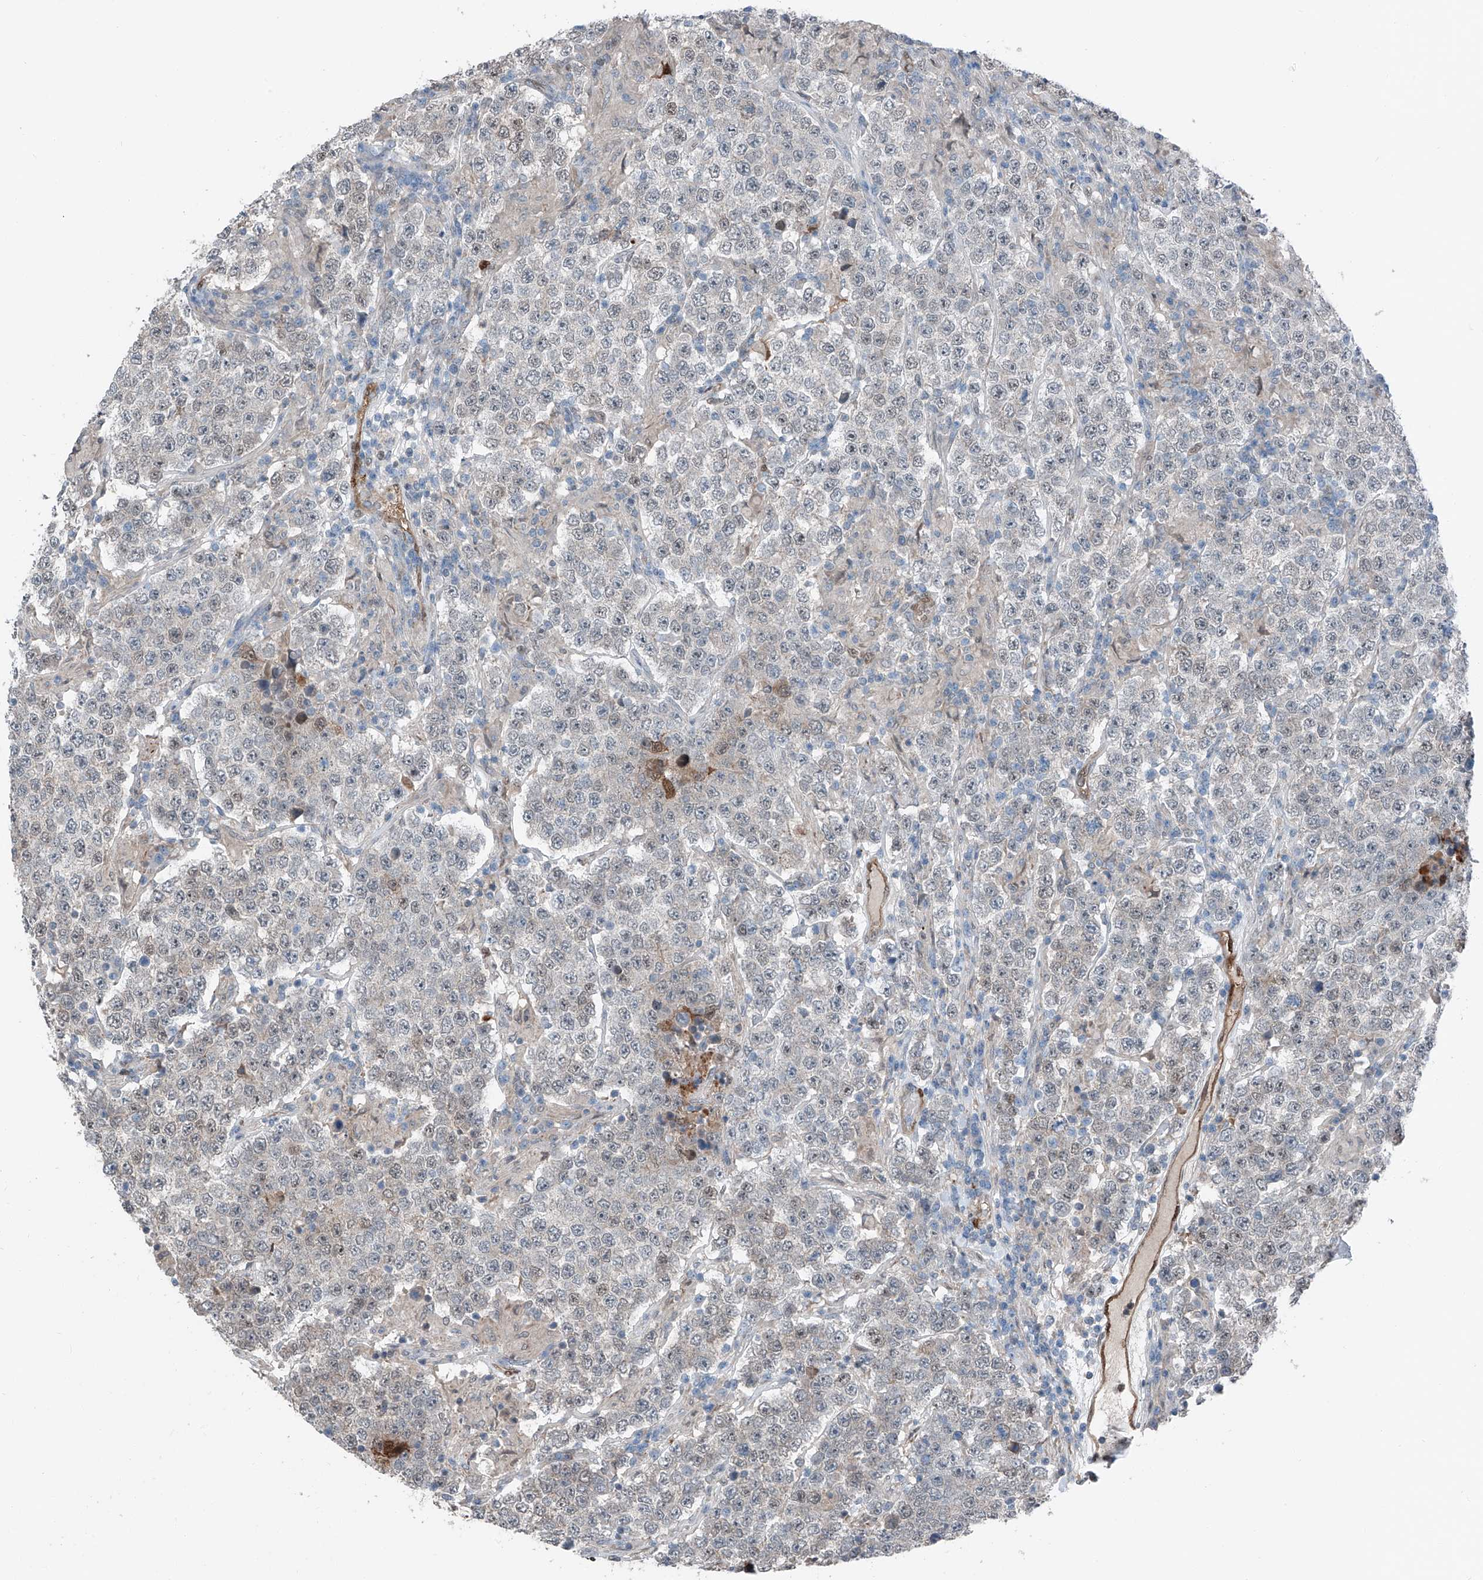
{"staining": {"intensity": "weak", "quantity": "25%-75%", "location": "nuclear"}, "tissue": "testis cancer", "cell_type": "Tumor cells", "image_type": "cancer", "snomed": [{"axis": "morphology", "description": "Normal tissue, NOS"}, {"axis": "morphology", "description": "Urothelial carcinoma, High grade"}, {"axis": "morphology", "description": "Seminoma, NOS"}, {"axis": "morphology", "description": "Carcinoma, Embryonal, NOS"}, {"axis": "topography", "description": "Urinary bladder"}, {"axis": "topography", "description": "Testis"}], "caption": "Immunohistochemistry (DAB (3,3'-diaminobenzidine)) staining of testis cancer demonstrates weak nuclear protein positivity in approximately 25%-75% of tumor cells.", "gene": "HSPA6", "patient": {"sex": "male", "age": 41}}